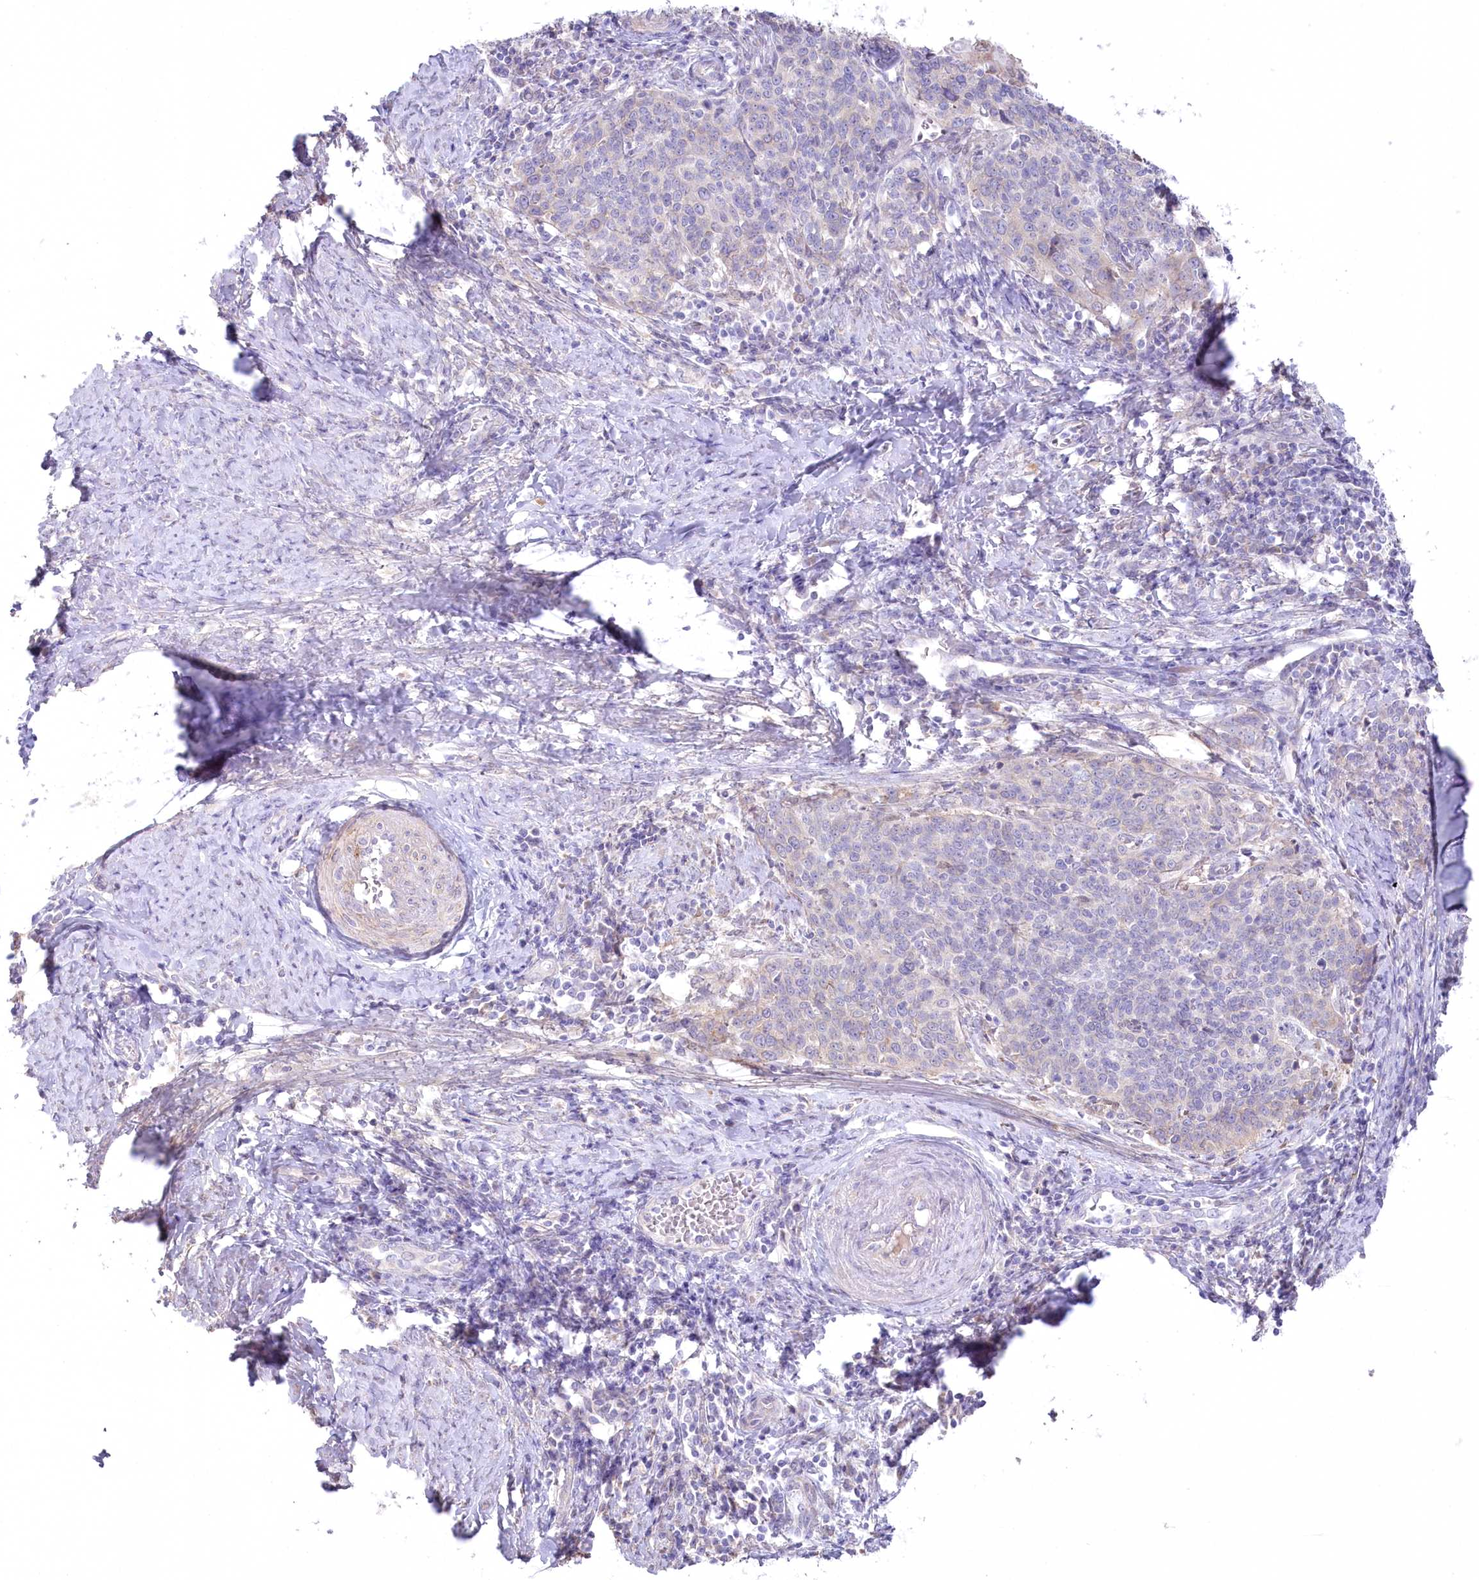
{"staining": {"intensity": "negative", "quantity": "none", "location": "none"}, "tissue": "cervical cancer", "cell_type": "Tumor cells", "image_type": "cancer", "snomed": [{"axis": "morphology", "description": "Squamous cell carcinoma, NOS"}, {"axis": "topography", "description": "Cervix"}], "caption": "Protein analysis of cervical cancer (squamous cell carcinoma) demonstrates no significant positivity in tumor cells.", "gene": "MYOZ1", "patient": {"sex": "female", "age": 39}}